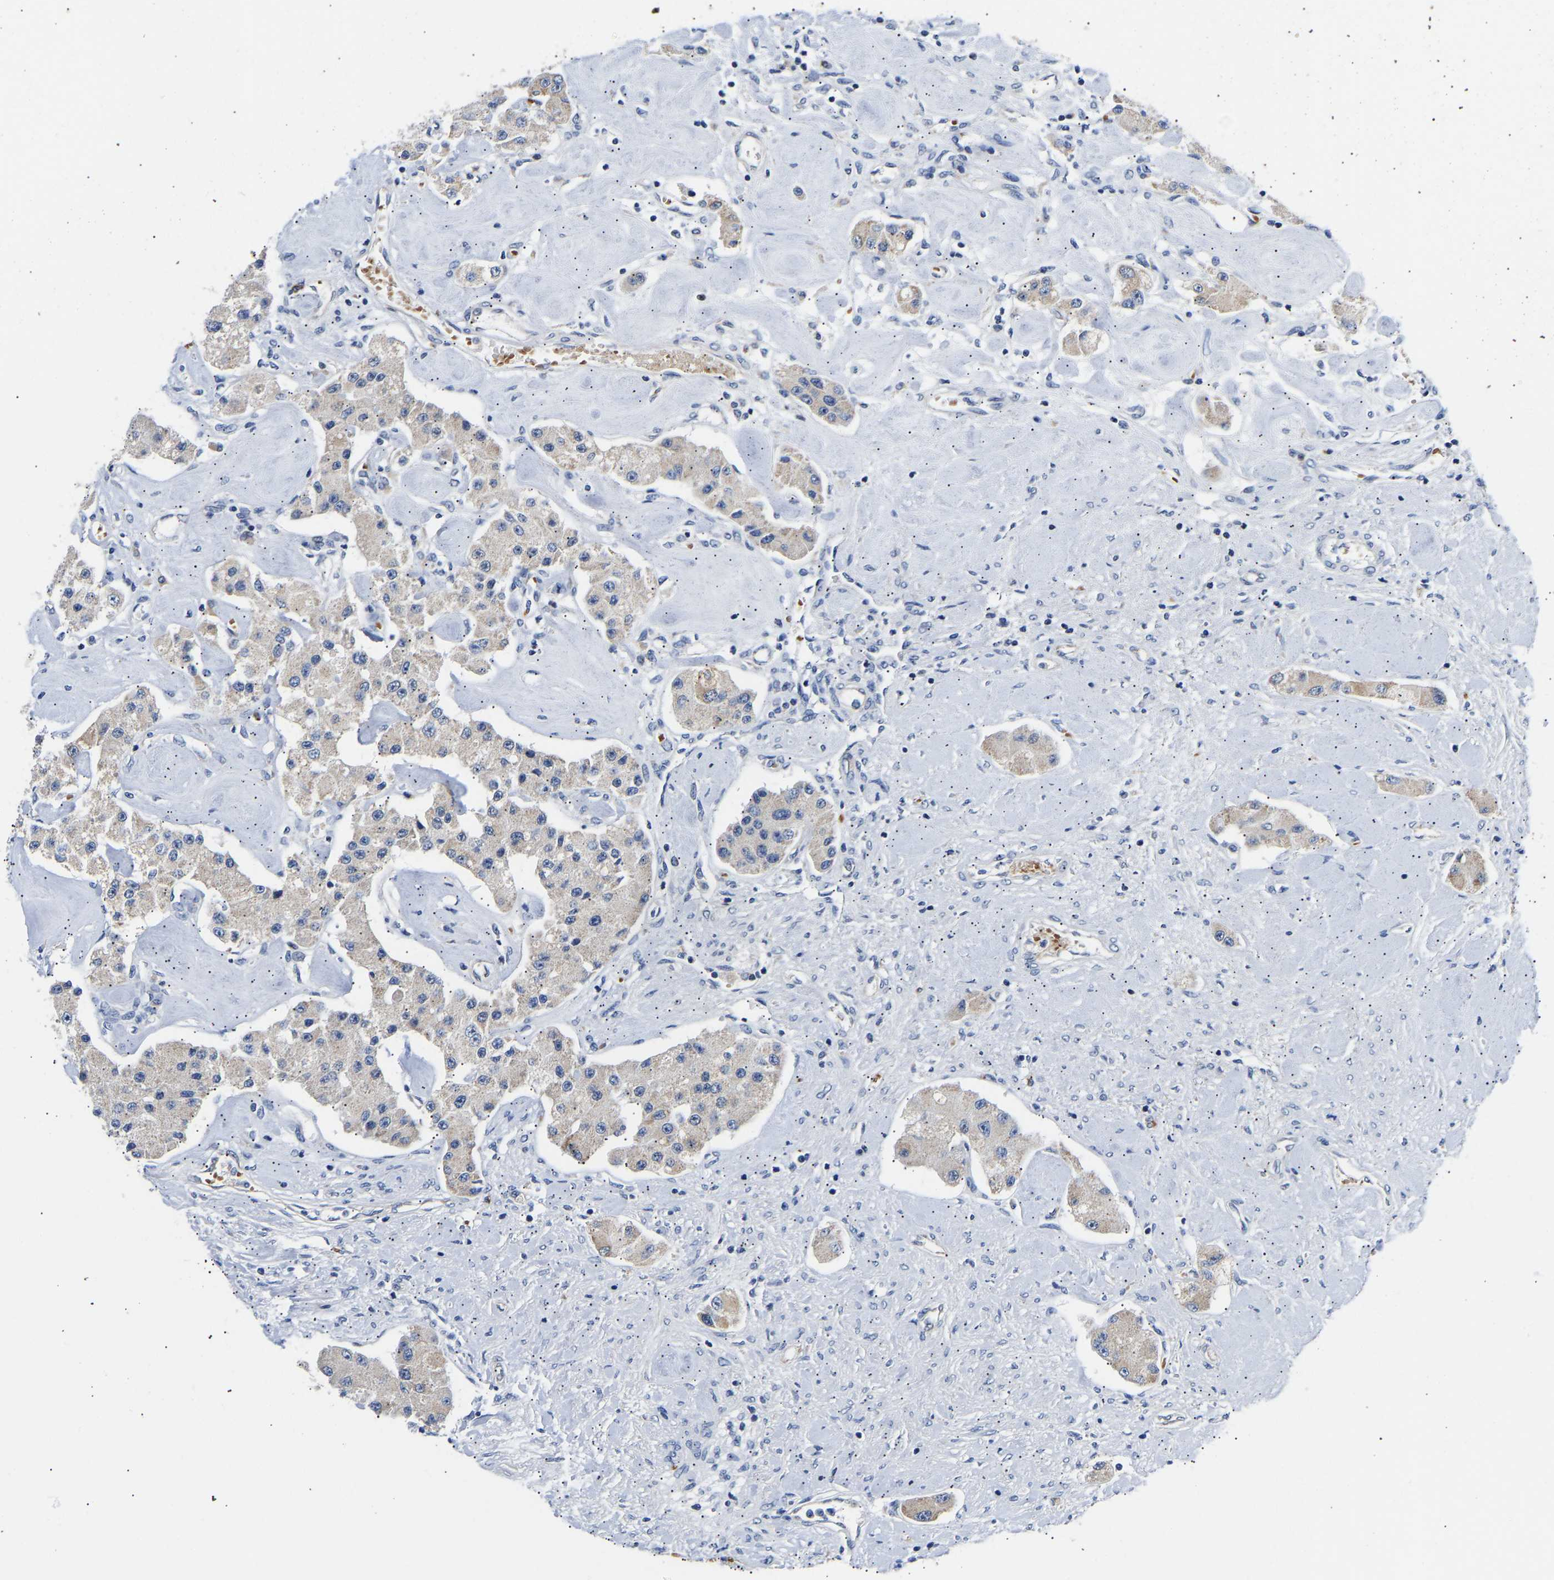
{"staining": {"intensity": "weak", "quantity": "<25%", "location": "cytoplasmic/membranous"}, "tissue": "carcinoid", "cell_type": "Tumor cells", "image_type": "cancer", "snomed": [{"axis": "morphology", "description": "Carcinoid, malignant, NOS"}, {"axis": "topography", "description": "Pancreas"}], "caption": "IHC micrograph of neoplastic tissue: carcinoid (malignant) stained with DAB (3,3'-diaminobenzidine) shows no significant protein staining in tumor cells.", "gene": "RINT1", "patient": {"sex": "male", "age": 41}}